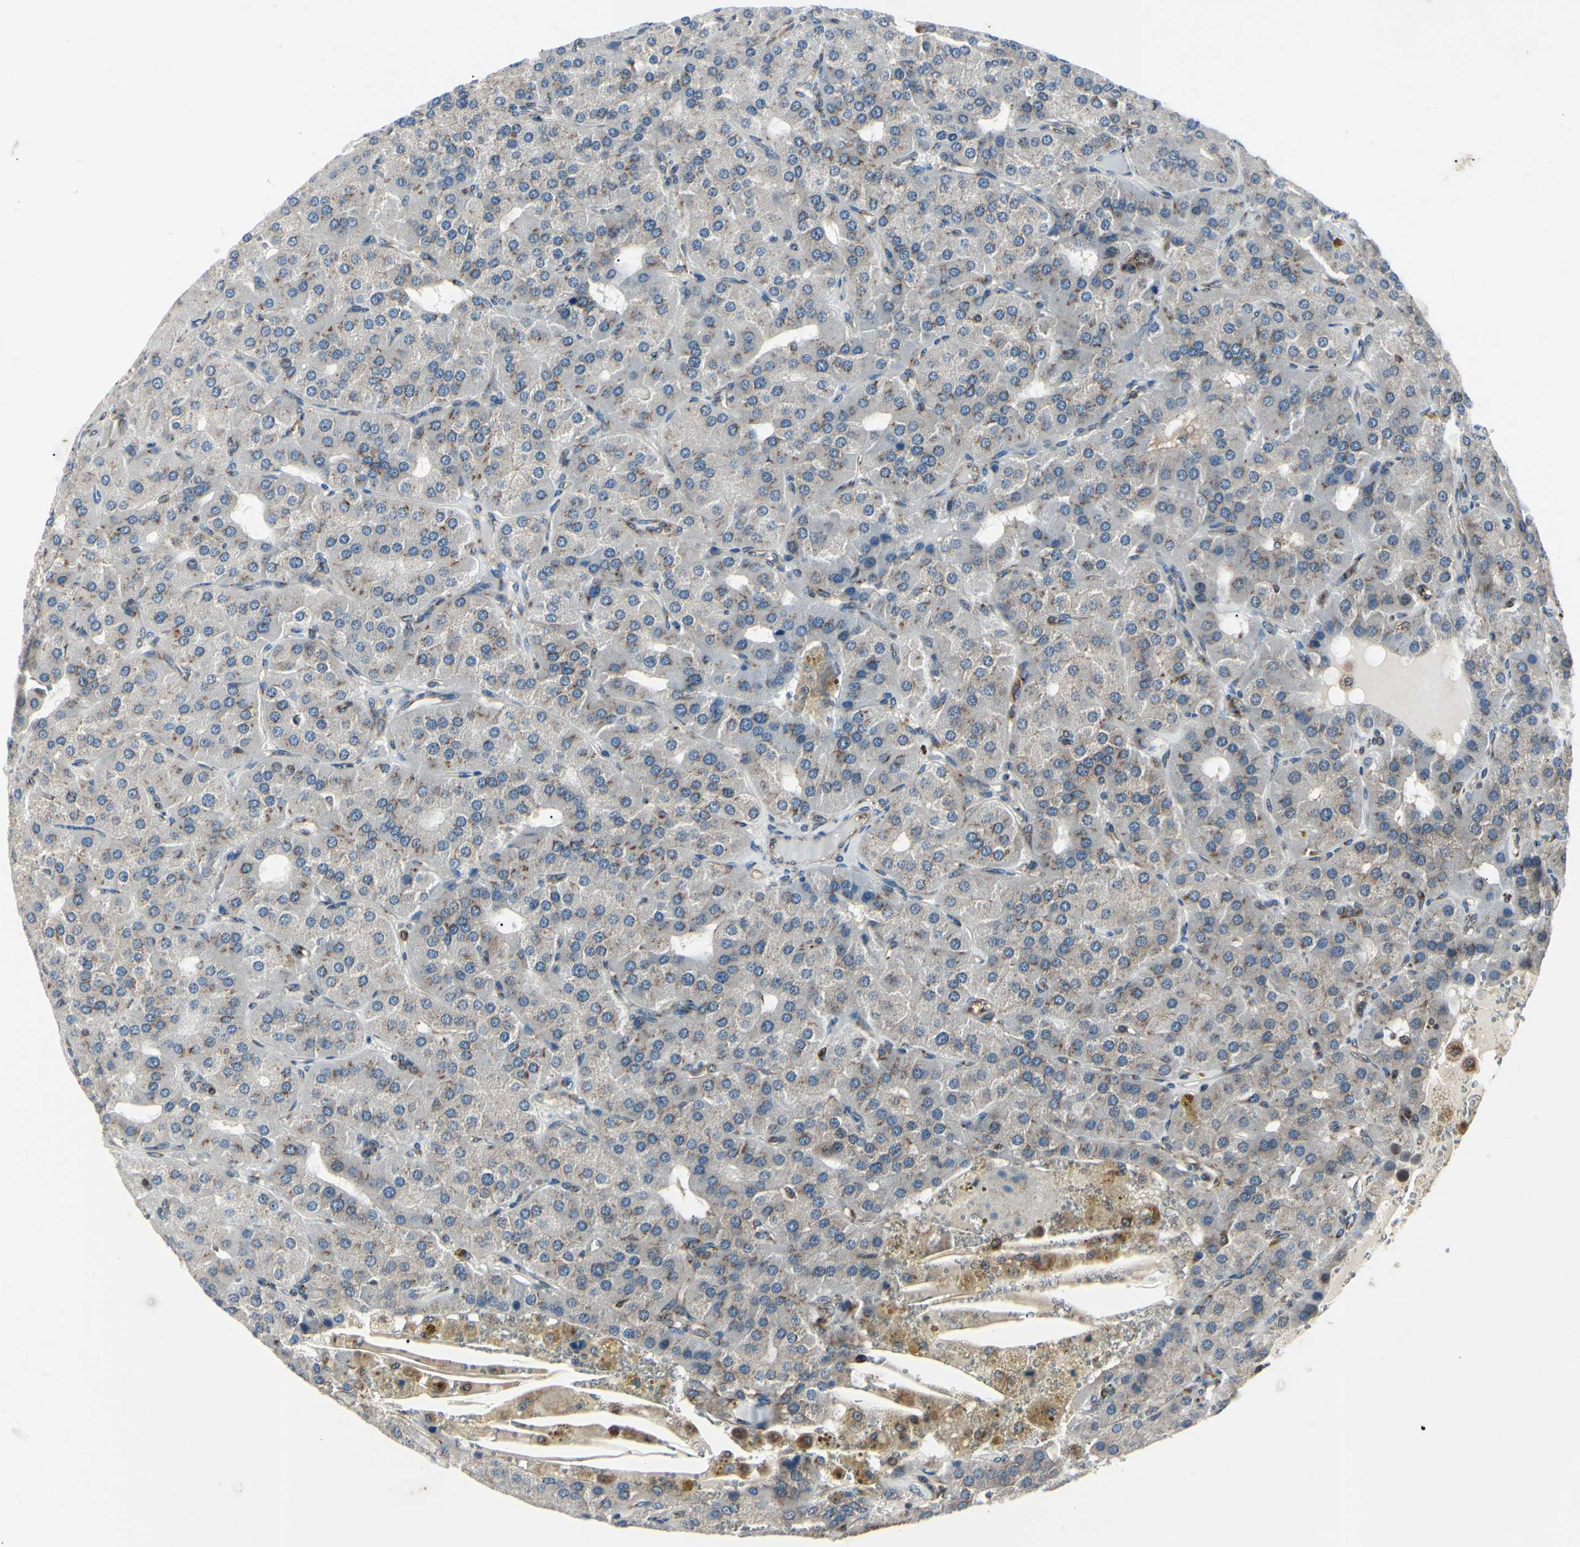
{"staining": {"intensity": "moderate", "quantity": "25%-75%", "location": "cytoplasmic/membranous"}, "tissue": "parathyroid gland", "cell_type": "Glandular cells", "image_type": "normal", "snomed": [{"axis": "morphology", "description": "Normal tissue, NOS"}, {"axis": "morphology", "description": "Adenoma, NOS"}, {"axis": "topography", "description": "Parathyroid gland"}], "caption": "Protein staining by immunohistochemistry displays moderate cytoplasmic/membranous positivity in approximately 25%-75% of glandular cells in normal parathyroid gland.", "gene": "MAPRE1", "patient": {"sex": "female", "age": 86}}